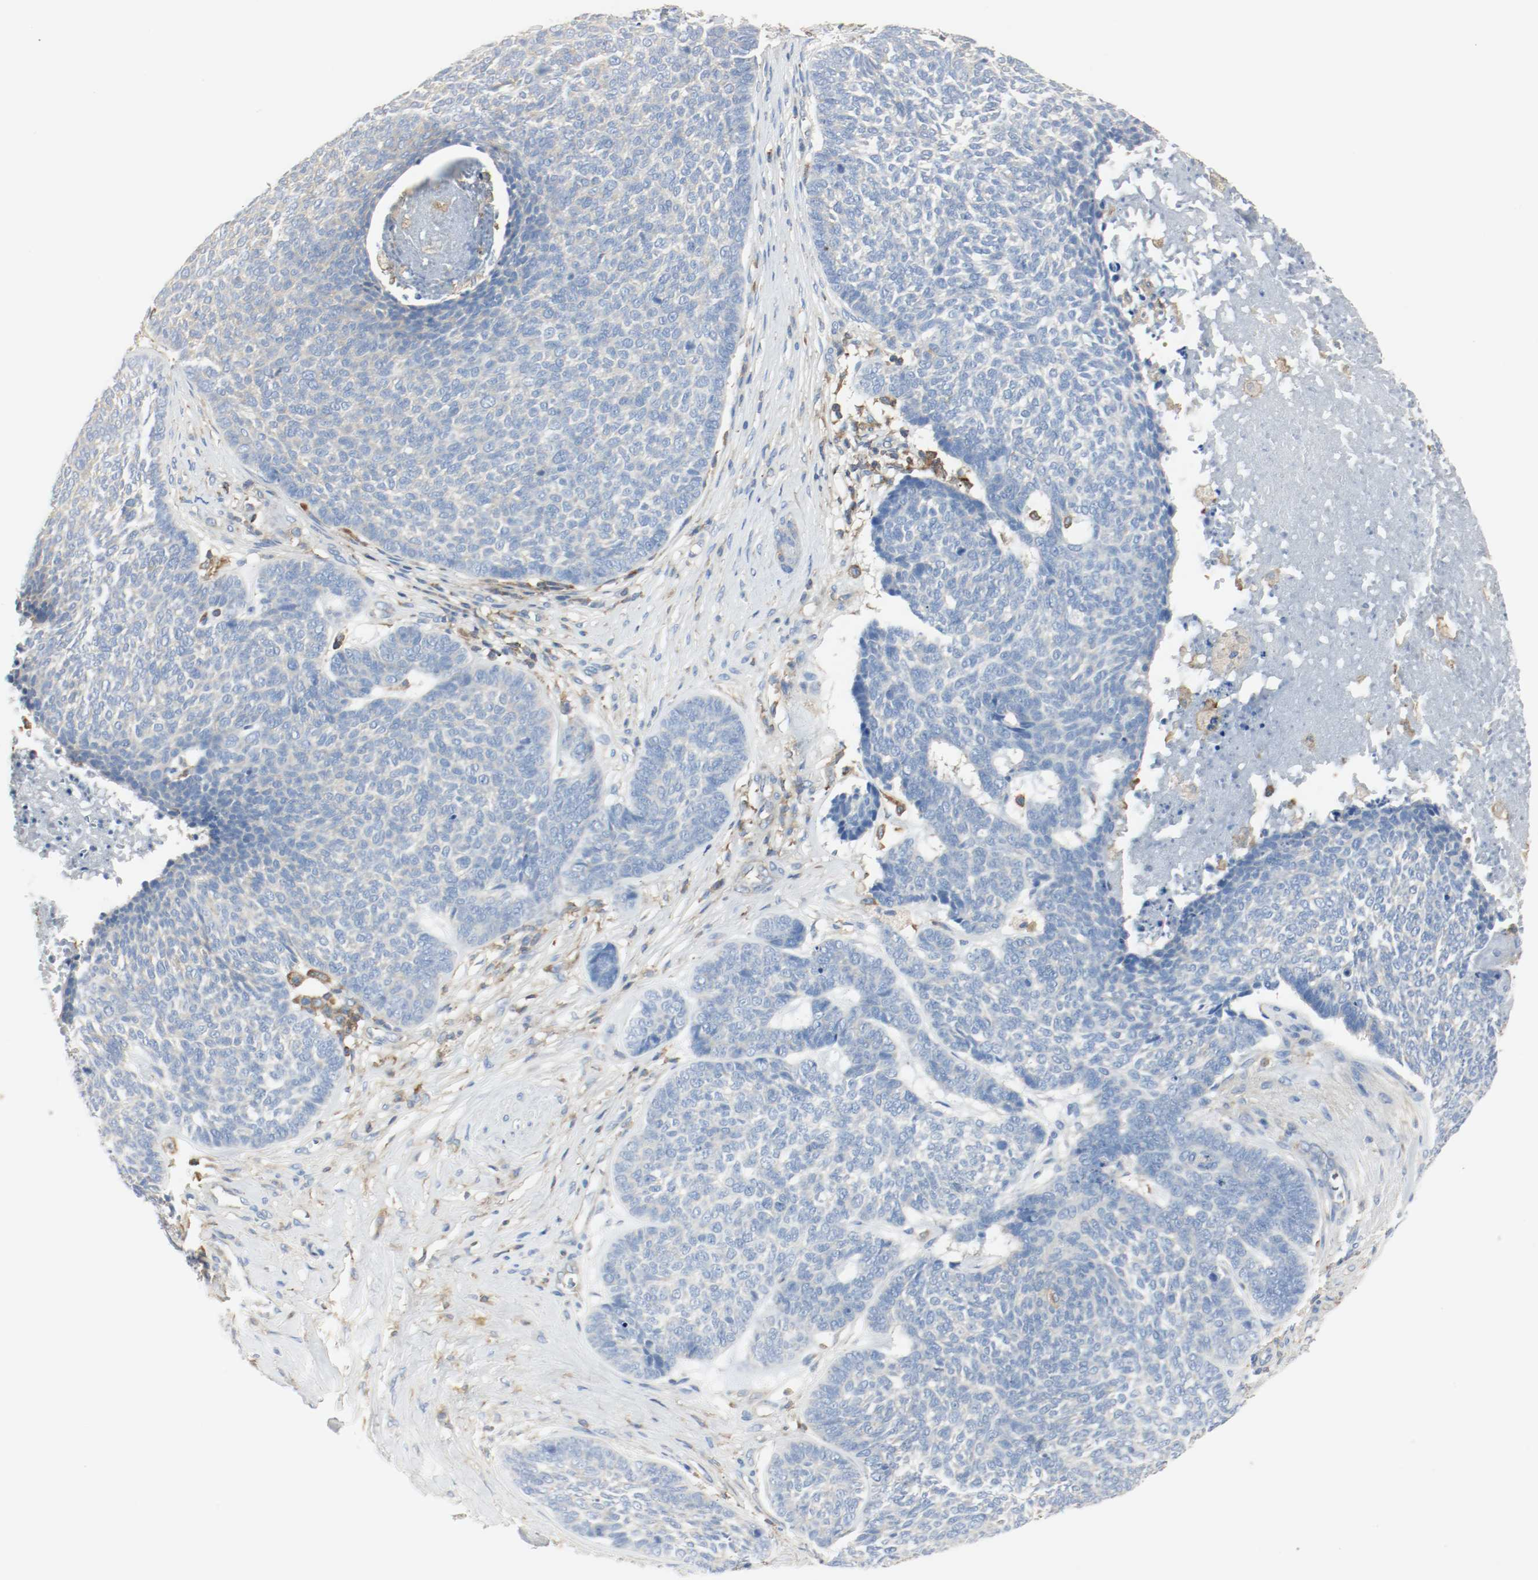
{"staining": {"intensity": "negative", "quantity": "none", "location": "none"}, "tissue": "skin cancer", "cell_type": "Tumor cells", "image_type": "cancer", "snomed": [{"axis": "morphology", "description": "Basal cell carcinoma"}, {"axis": "topography", "description": "Skin"}], "caption": "A high-resolution micrograph shows immunohistochemistry staining of skin cancer (basal cell carcinoma), which shows no significant expression in tumor cells.", "gene": "ARPC1B", "patient": {"sex": "male", "age": 84}}